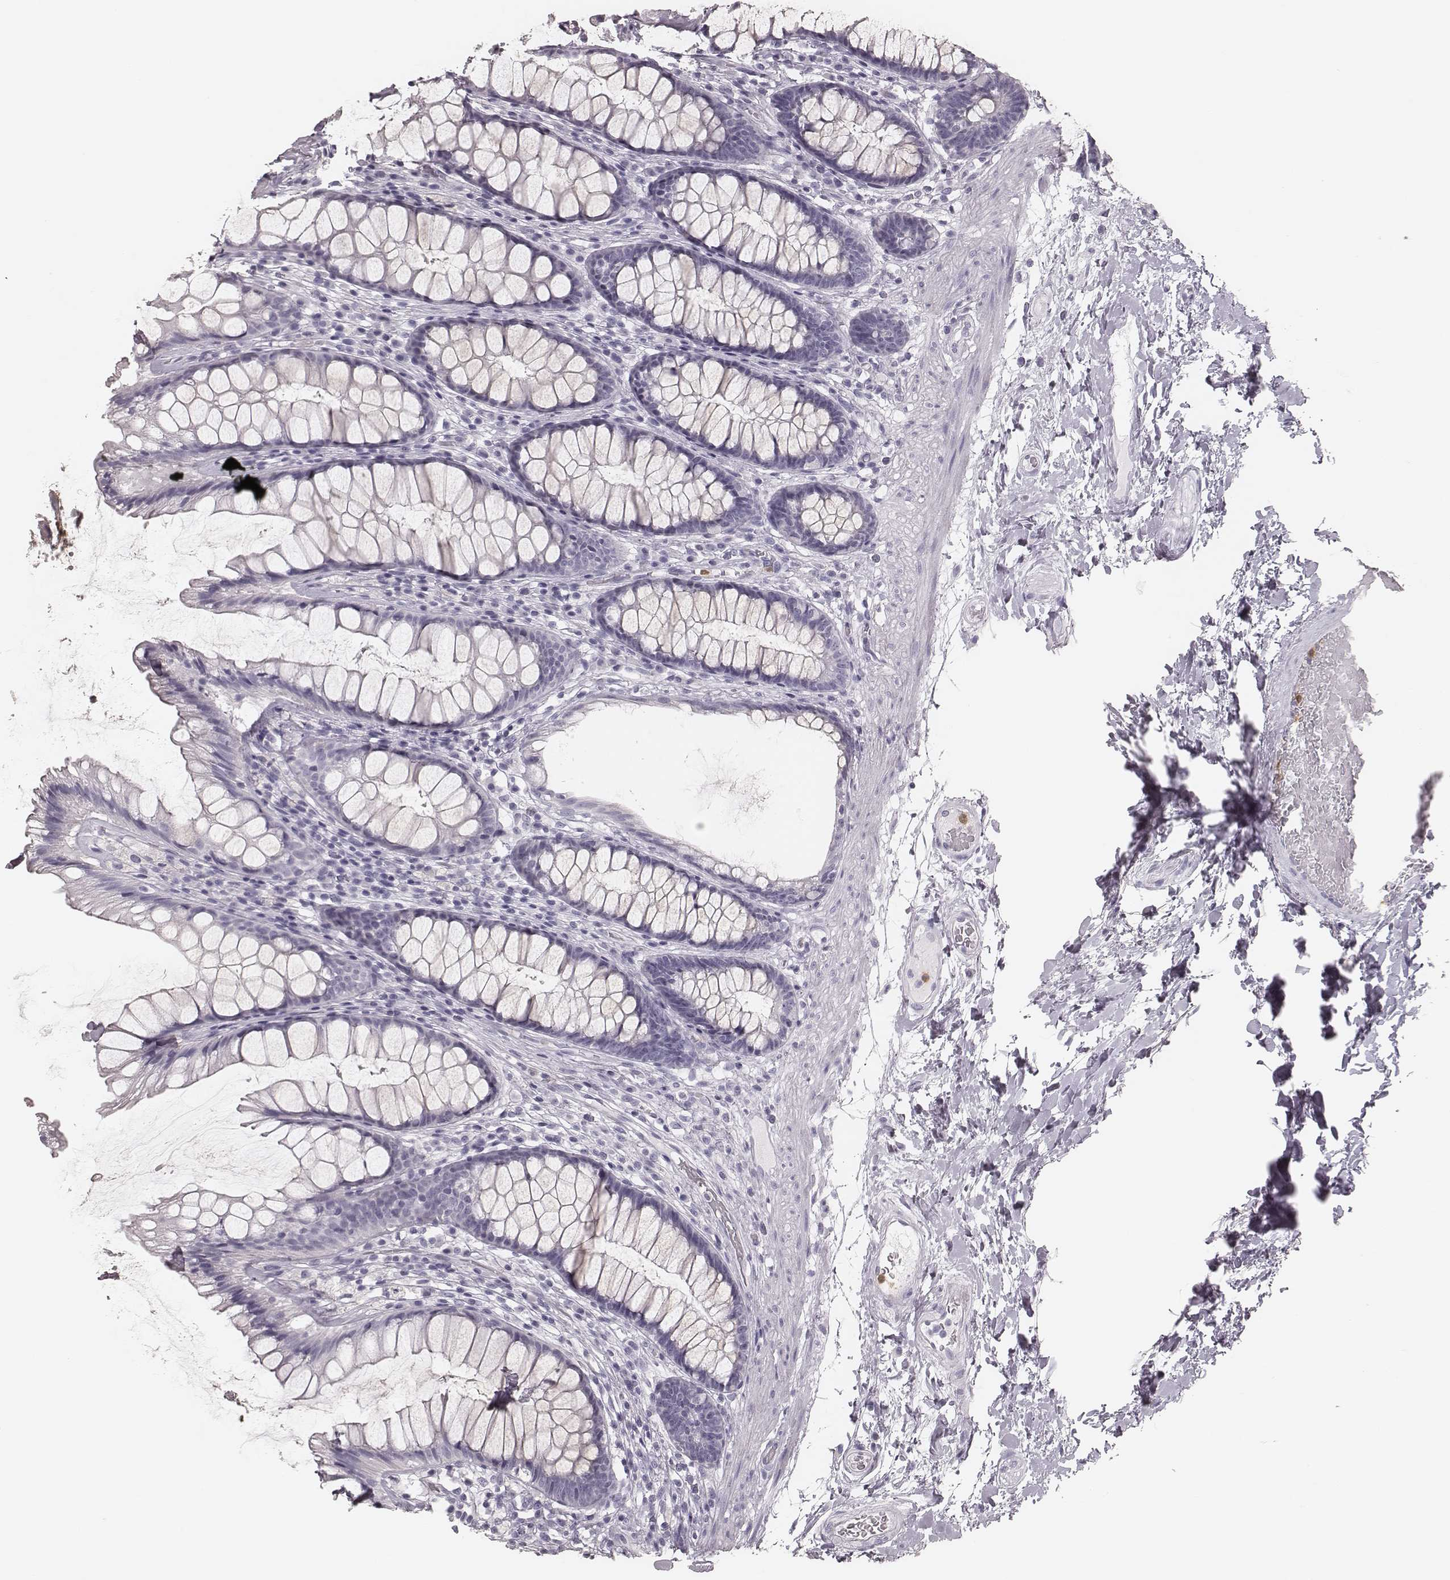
{"staining": {"intensity": "negative", "quantity": "none", "location": "none"}, "tissue": "rectum", "cell_type": "Glandular cells", "image_type": "normal", "snomed": [{"axis": "morphology", "description": "Normal tissue, NOS"}, {"axis": "topography", "description": "Rectum"}], "caption": "A micrograph of rectum stained for a protein demonstrates no brown staining in glandular cells.", "gene": "ELANE", "patient": {"sex": "male", "age": 72}}